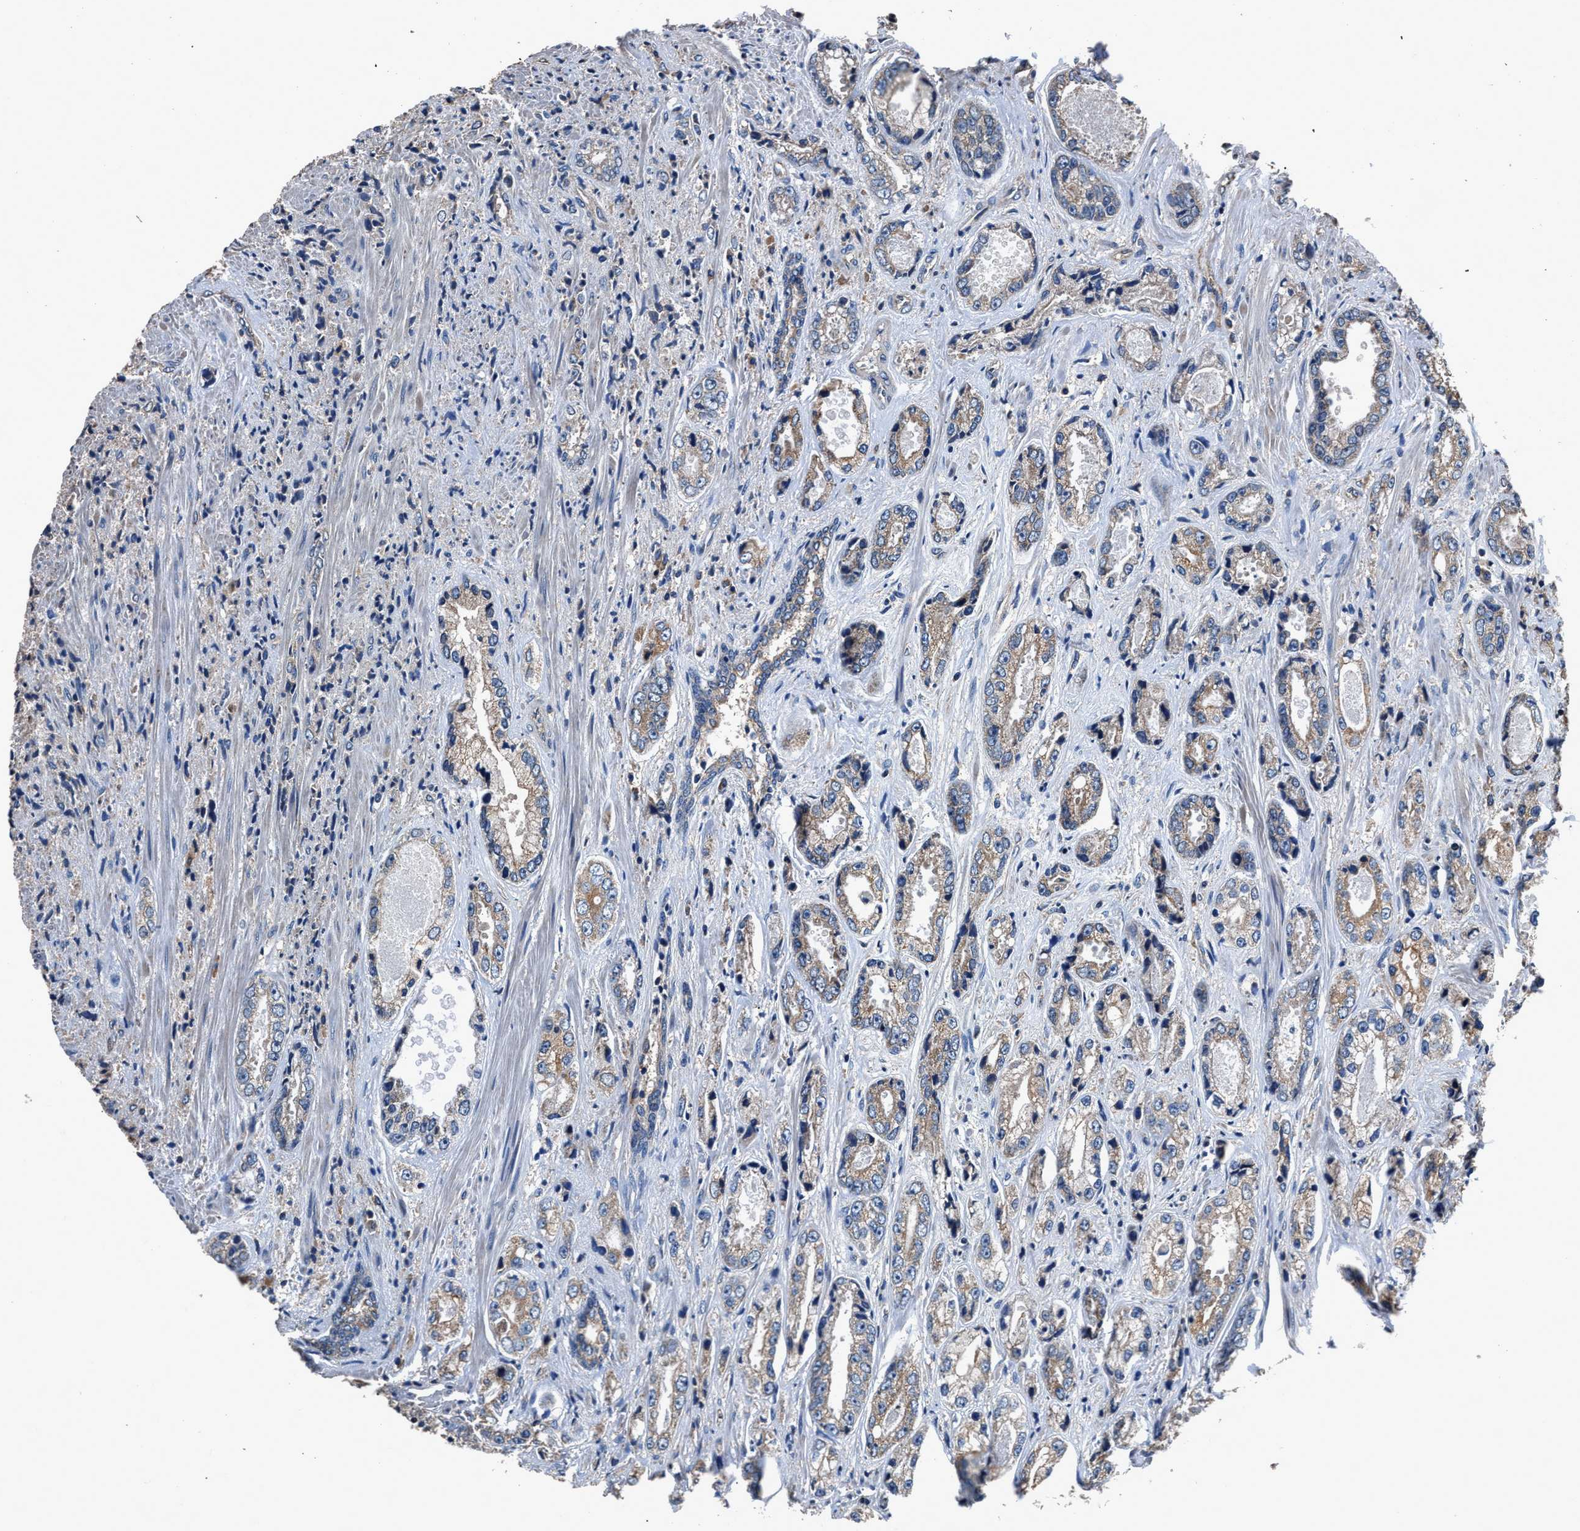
{"staining": {"intensity": "weak", "quantity": ">75%", "location": "cytoplasmic/membranous"}, "tissue": "prostate cancer", "cell_type": "Tumor cells", "image_type": "cancer", "snomed": [{"axis": "morphology", "description": "Adenocarcinoma, High grade"}, {"axis": "topography", "description": "Prostate"}], "caption": "About >75% of tumor cells in human prostate cancer (adenocarcinoma (high-grade)) show weak cytoplasmic/membranous protein positivity as visualized by brown immunohistochemical staining.", "gene": "DHRS7B", "patient": {"sex": "male", "age": 61}}